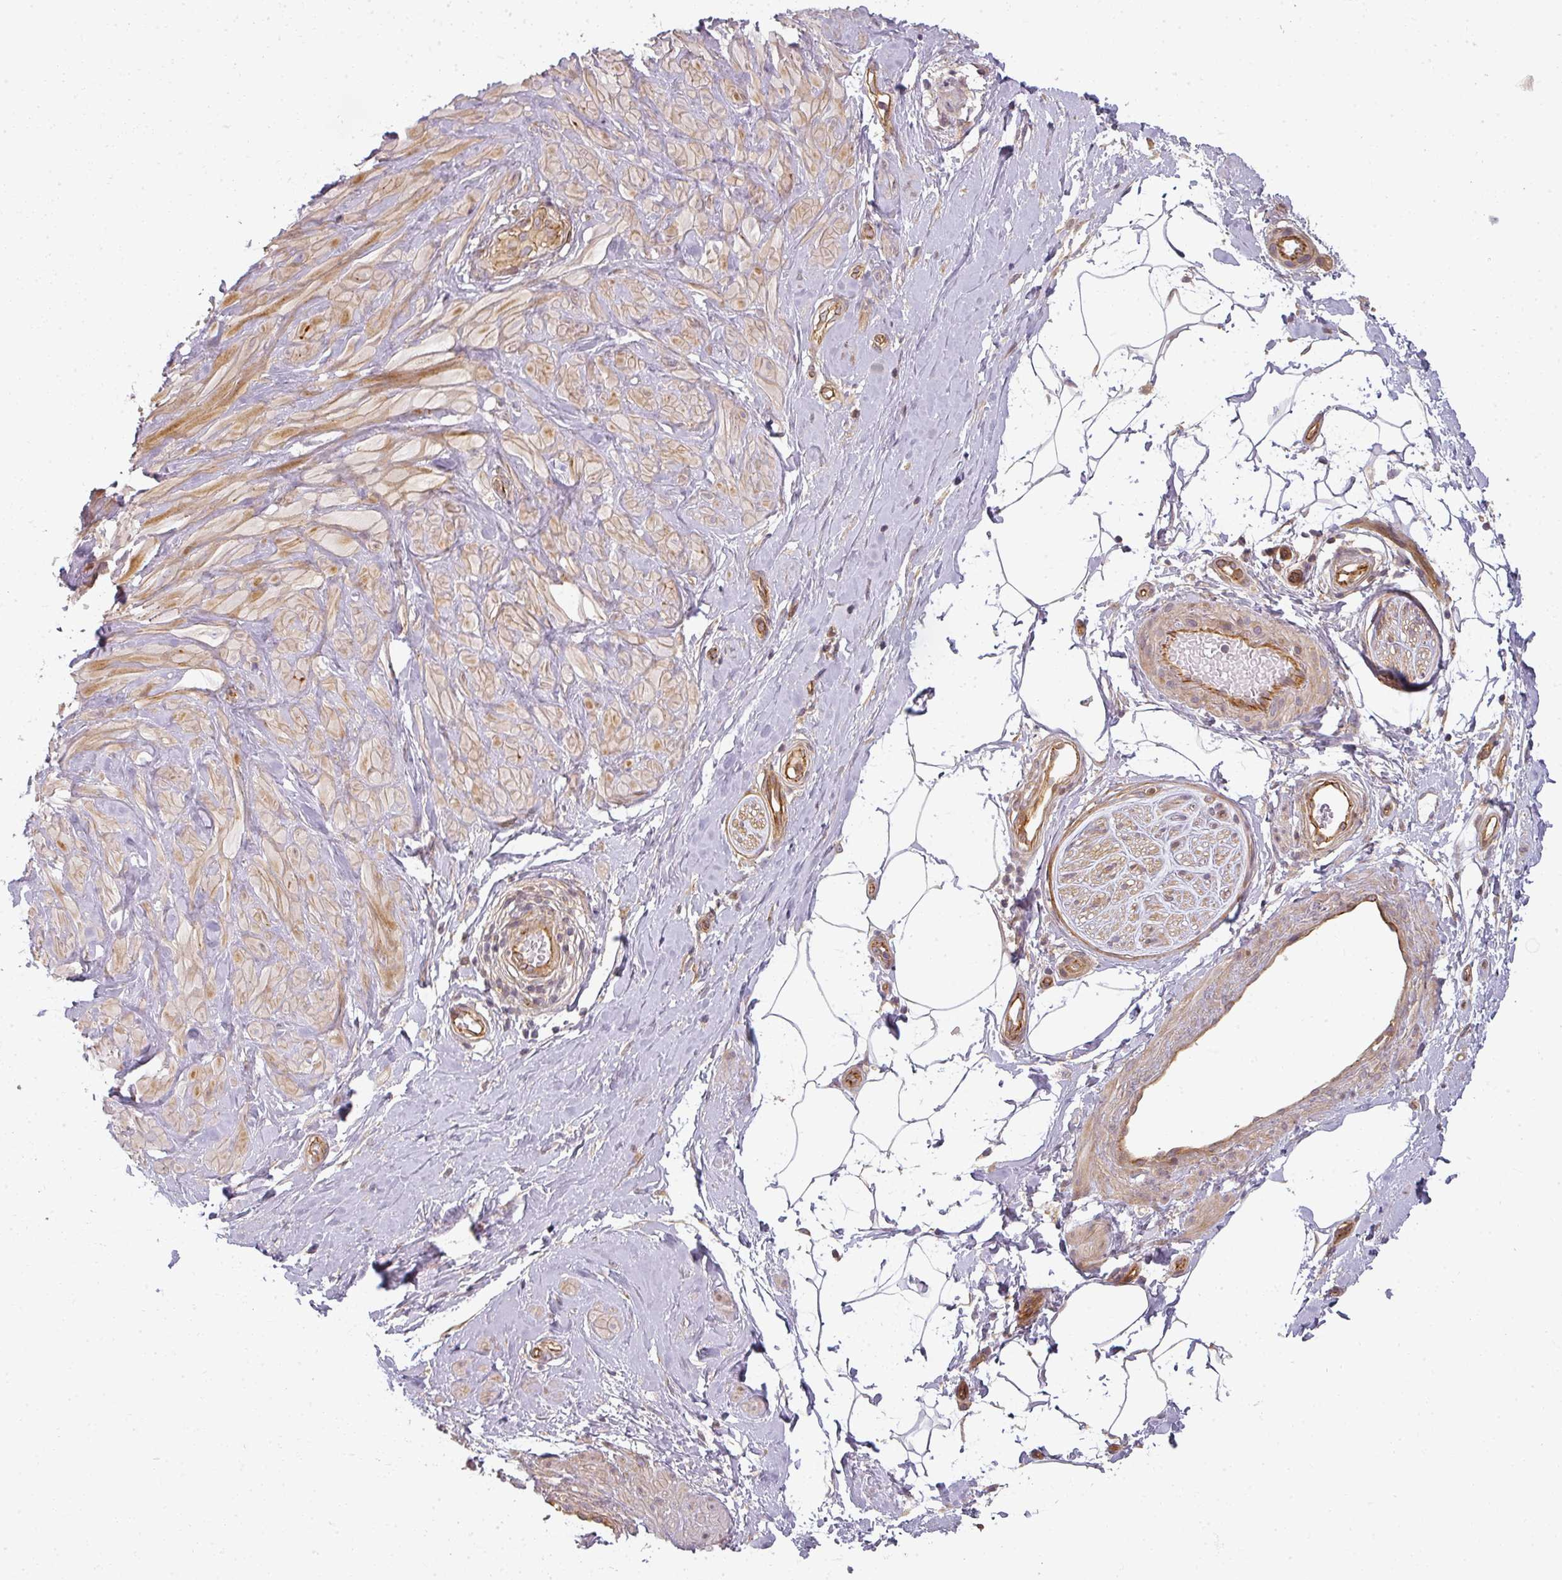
{"staining": {"intensity": "negative", "quantity": "none", "location": "none"}, "tissue": "adipose tissue", "cell_type": "Adipocytes", "image_type": "normal", "snomed": [{"axis": "morphology", "description": "Normal tissue, NOS"}, {"axis": "topography", "description": "Soft tissue"}, {"axis": "topography", "description": "Adipose tissue"}, {"axis": "topography", "description": "Vascular tissue"}, {"axis": "topography", "description": "Peripheral nerve tissue"}], "caption": "Immunohistochemistry (IHC) photomicrograph of unremarkable adipose tissue: human adipose tissue stained with DAB demonstrates no significant protein positivity in adipocytes.", "gene": "CNOT1", "patient": {"sex": "male", "age": 74}}